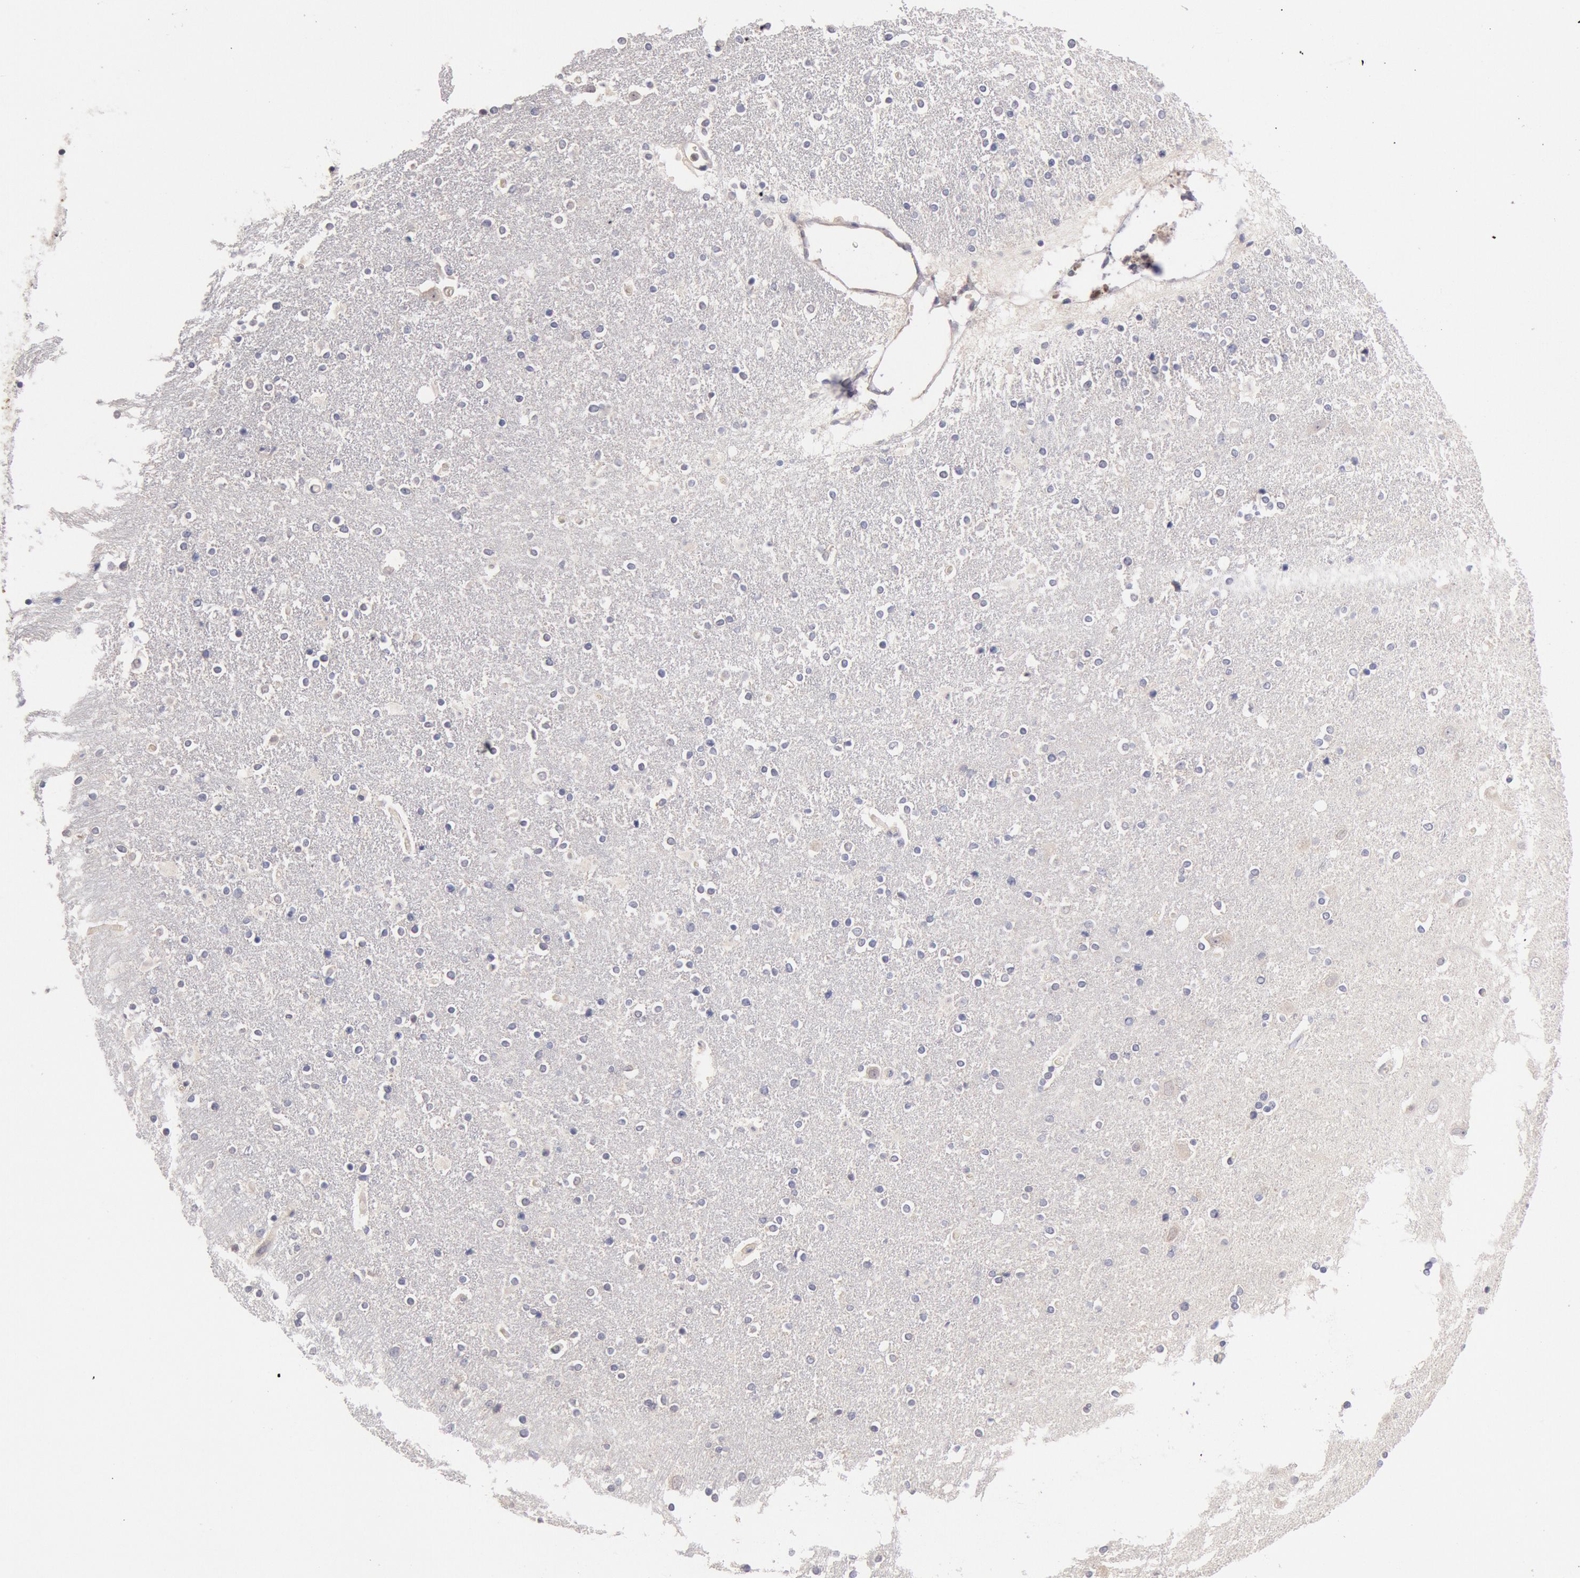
{"staining": {"intensity": "negative", "quantity": "none", "location": "none"}, "tissue": "caudate", "cell_type": "Glial cells", "image_type": "normal", "snomed": [{"axis": "morphology", "description": "Normal tissue, NOS"}, {"axis": "topography", "description": "Lateral ventricle wall"}], "caption": "The histopathology image demonstrates no staining of glial cells in benign caudate.", "gene": "TMED8", "patient": {"sex": "female", "age": 54}}